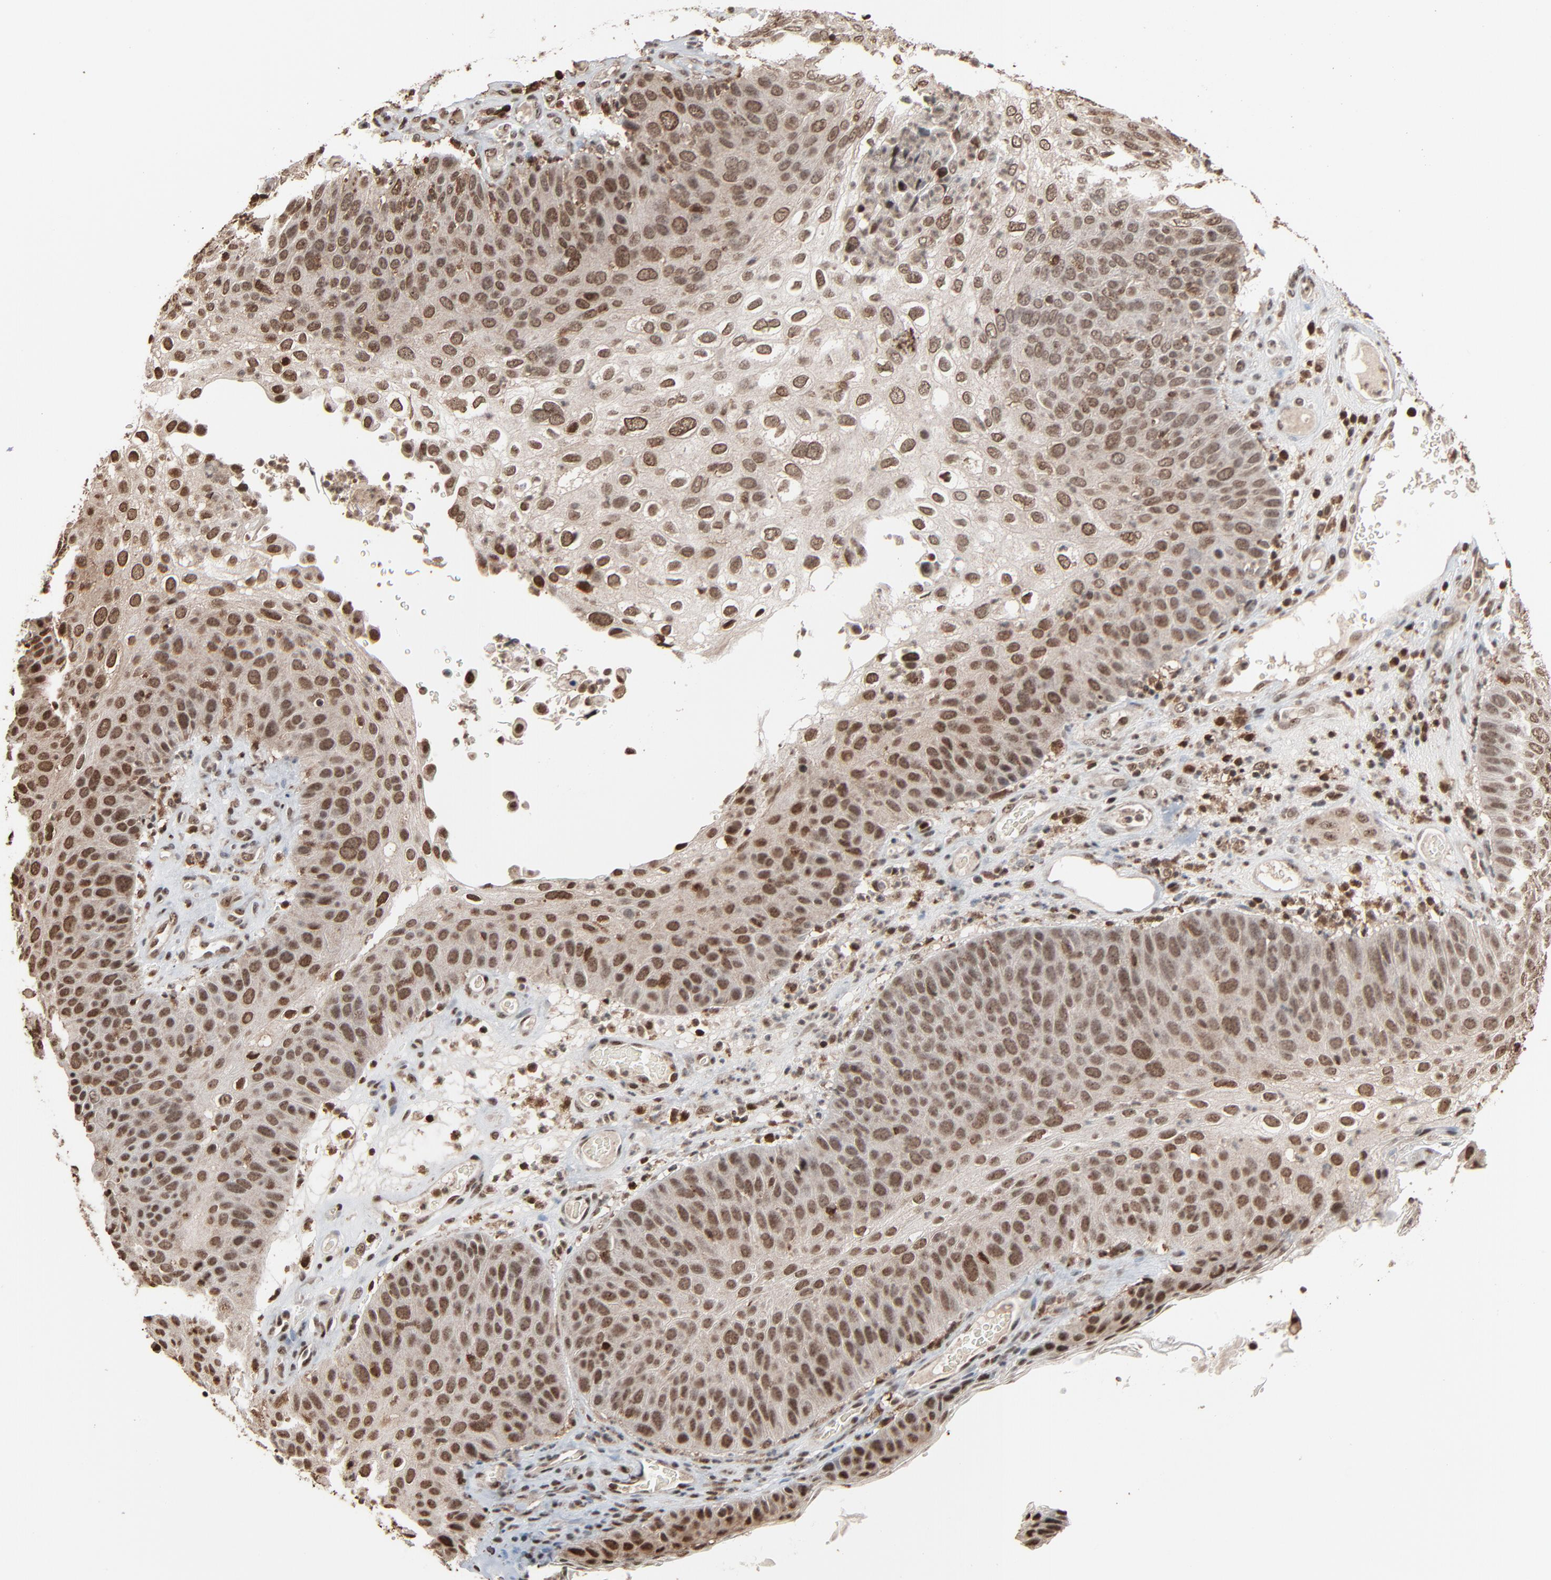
{"staining": {"intensity": "moderate", "quantity": ">75%", "location": "nuclear"}, "tissue": "skin cancer", "cell_type": "Tumor cells", "image_type": "cancer", "snomed": [{"axis": "morphology", "description": "Squamous cell carcinoma, NOS"}, {"axis": "topography", "description": "Skin"}], "caption": "This image exhibits immunohistochemistry staining of skin cancer (squamous cell carcinoma), with medium moderate nuclear positivity in approximately >75% of tumor cells.", "gene": "RPS6KA3", "patient": {"sex": "male", "age": 87}}